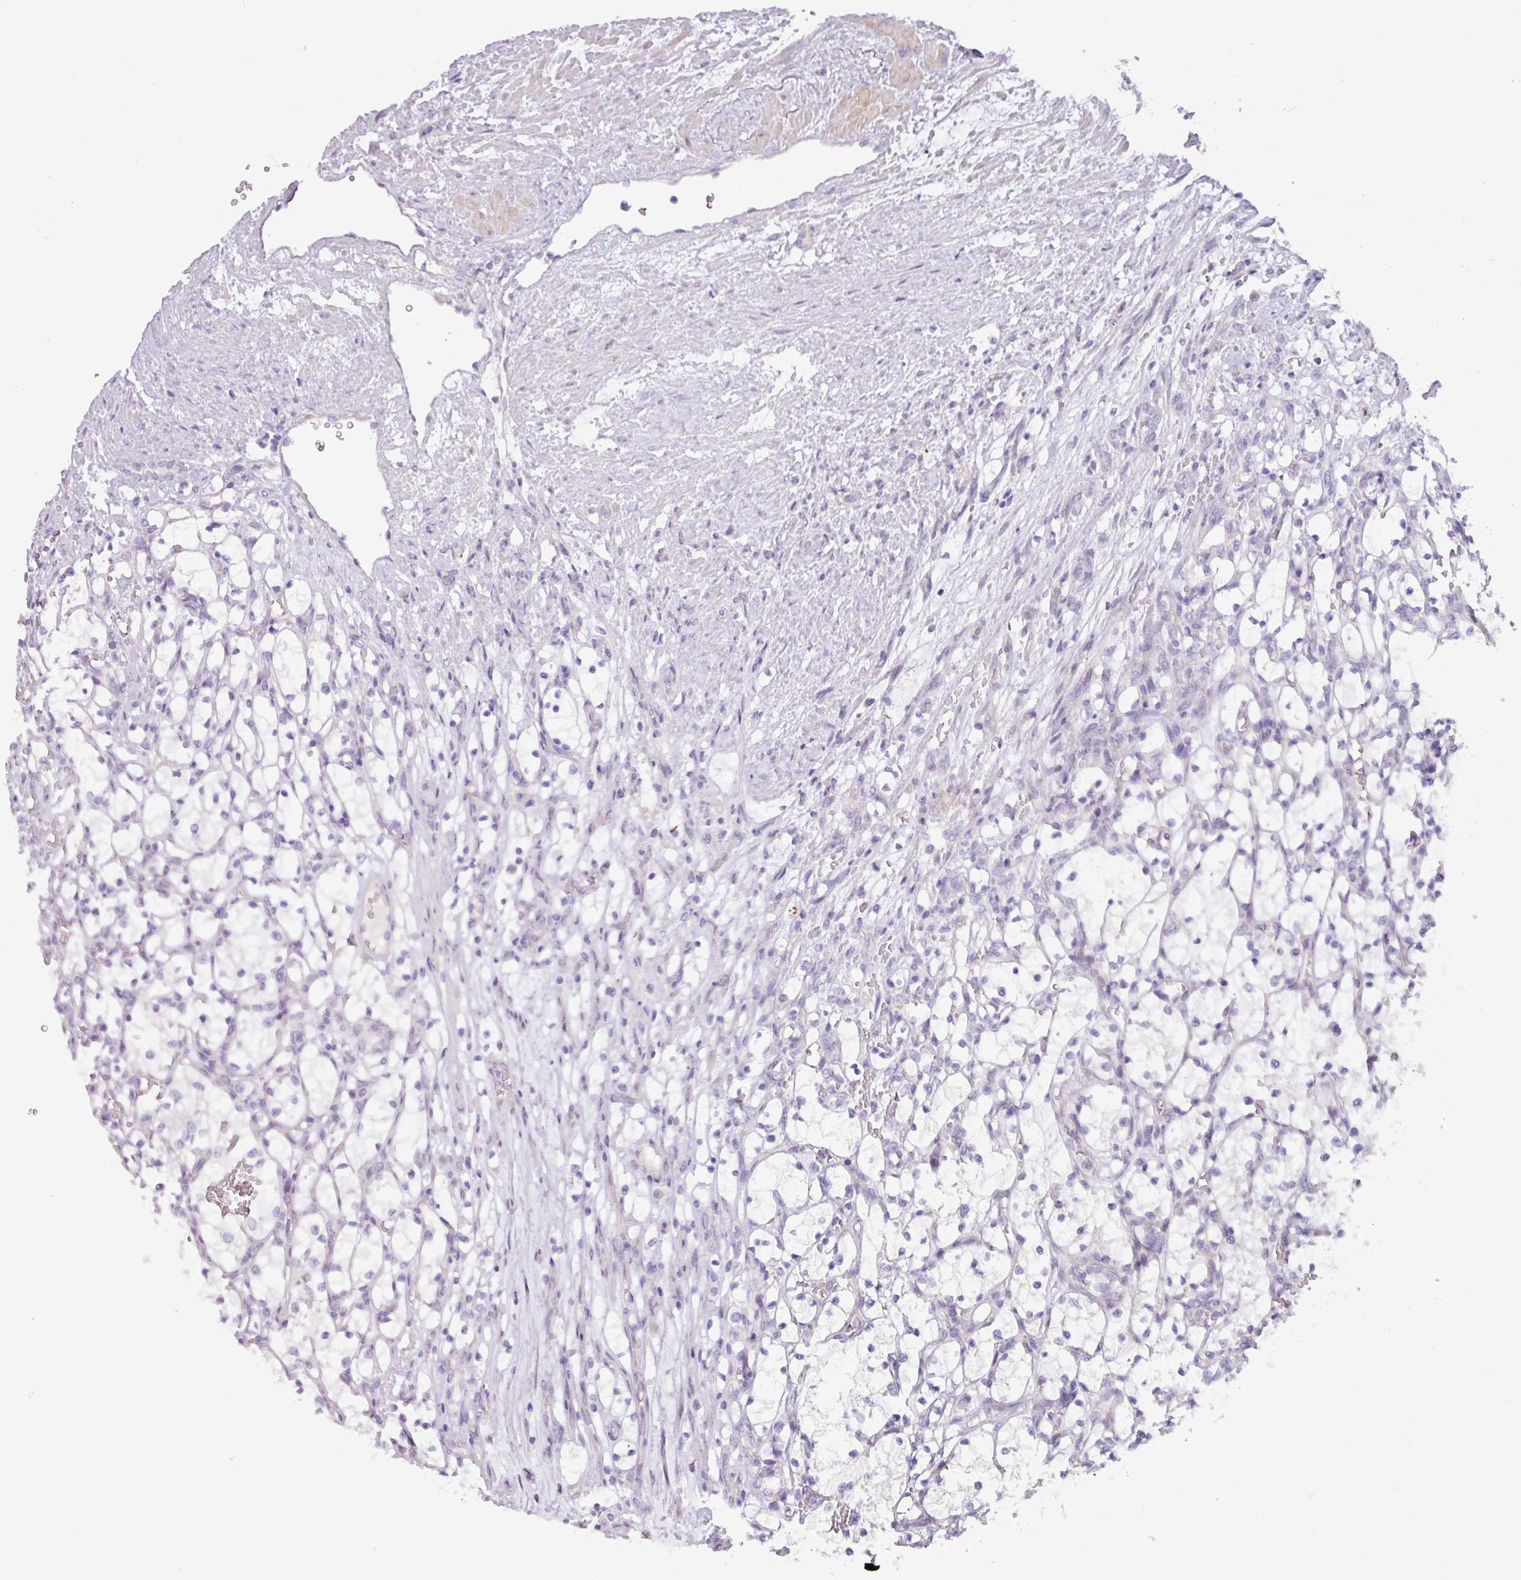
{"staining": {"intensity": "negative", "quantity": "none", "location": "none"}, "tissue": "renal cancer", "cell_type": "Tumor cells", "image_type": "cancer", "snomed": [{"axis": "morphology", "description": "Adenocarcinoma, NOS"}, {"axis": "topography", "description": "Kidney"}], "caption": "This is a micrograph of immunohistochemistry (IHC) staining of renal cancer, which shows no expression in tumor cells.", "gene": "RGS16", "patient": {"sex": "female", "age": 69}}